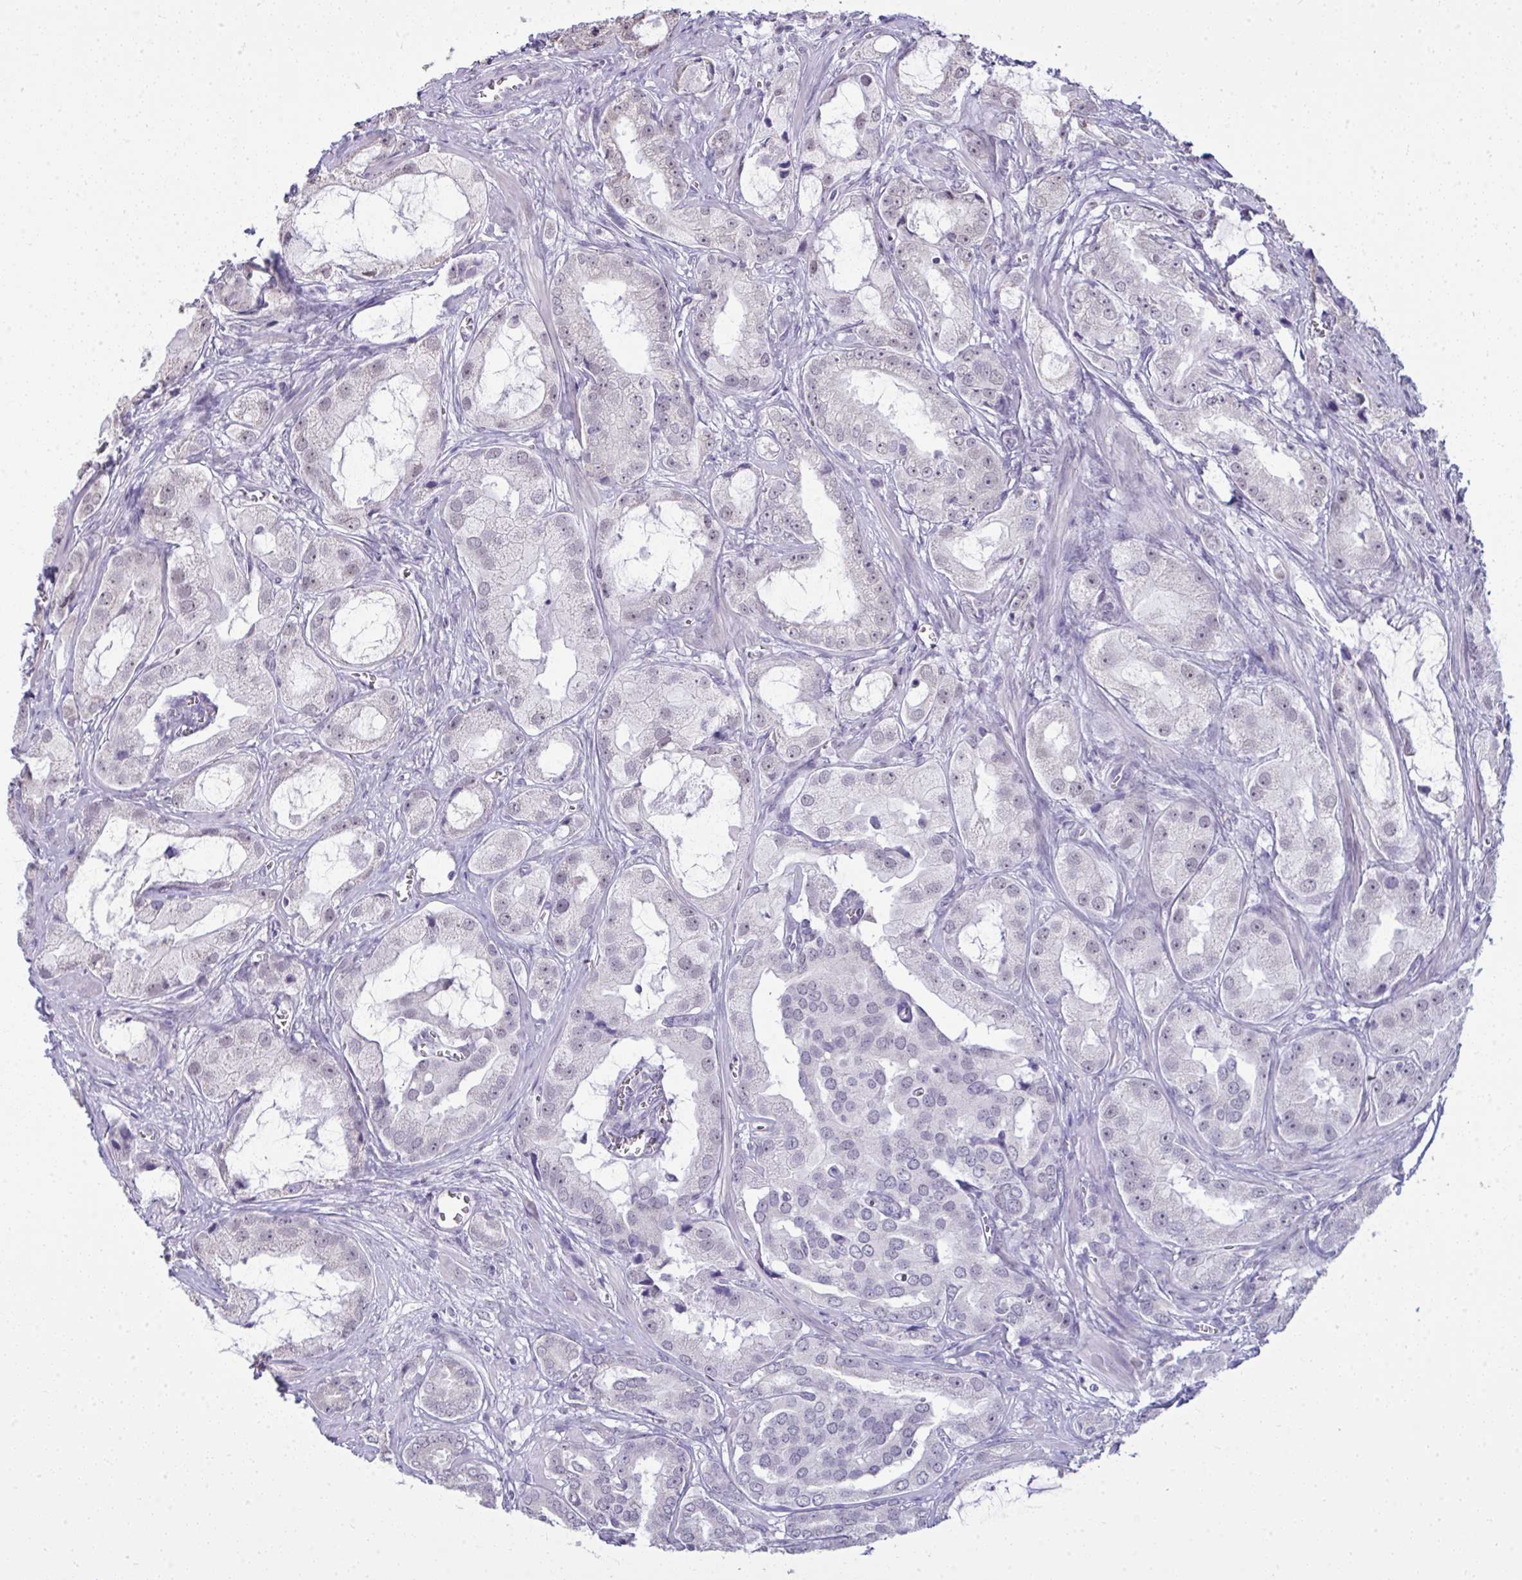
{"staining": {"intensity": "negative", "quantity": "none", "location": "none"}, "tissue": "prostate cancer", "cell_type": "Tumor cells", "image_type": "cancer", "snomed": [{"axis": "morphology", "description": "Adenocarcinoma, High grade"}, {"axis": "topography", "description": "Prostate"}], "caption": "A high-resolution image shows immunohistochemistry (IHC) staining of prostate cancer (adenocarcinoma (high-grade)), which exhibits no significant expression in tumor cells.", "gene": "NPPA", "patient": {"sex": "male", "age": 64}}